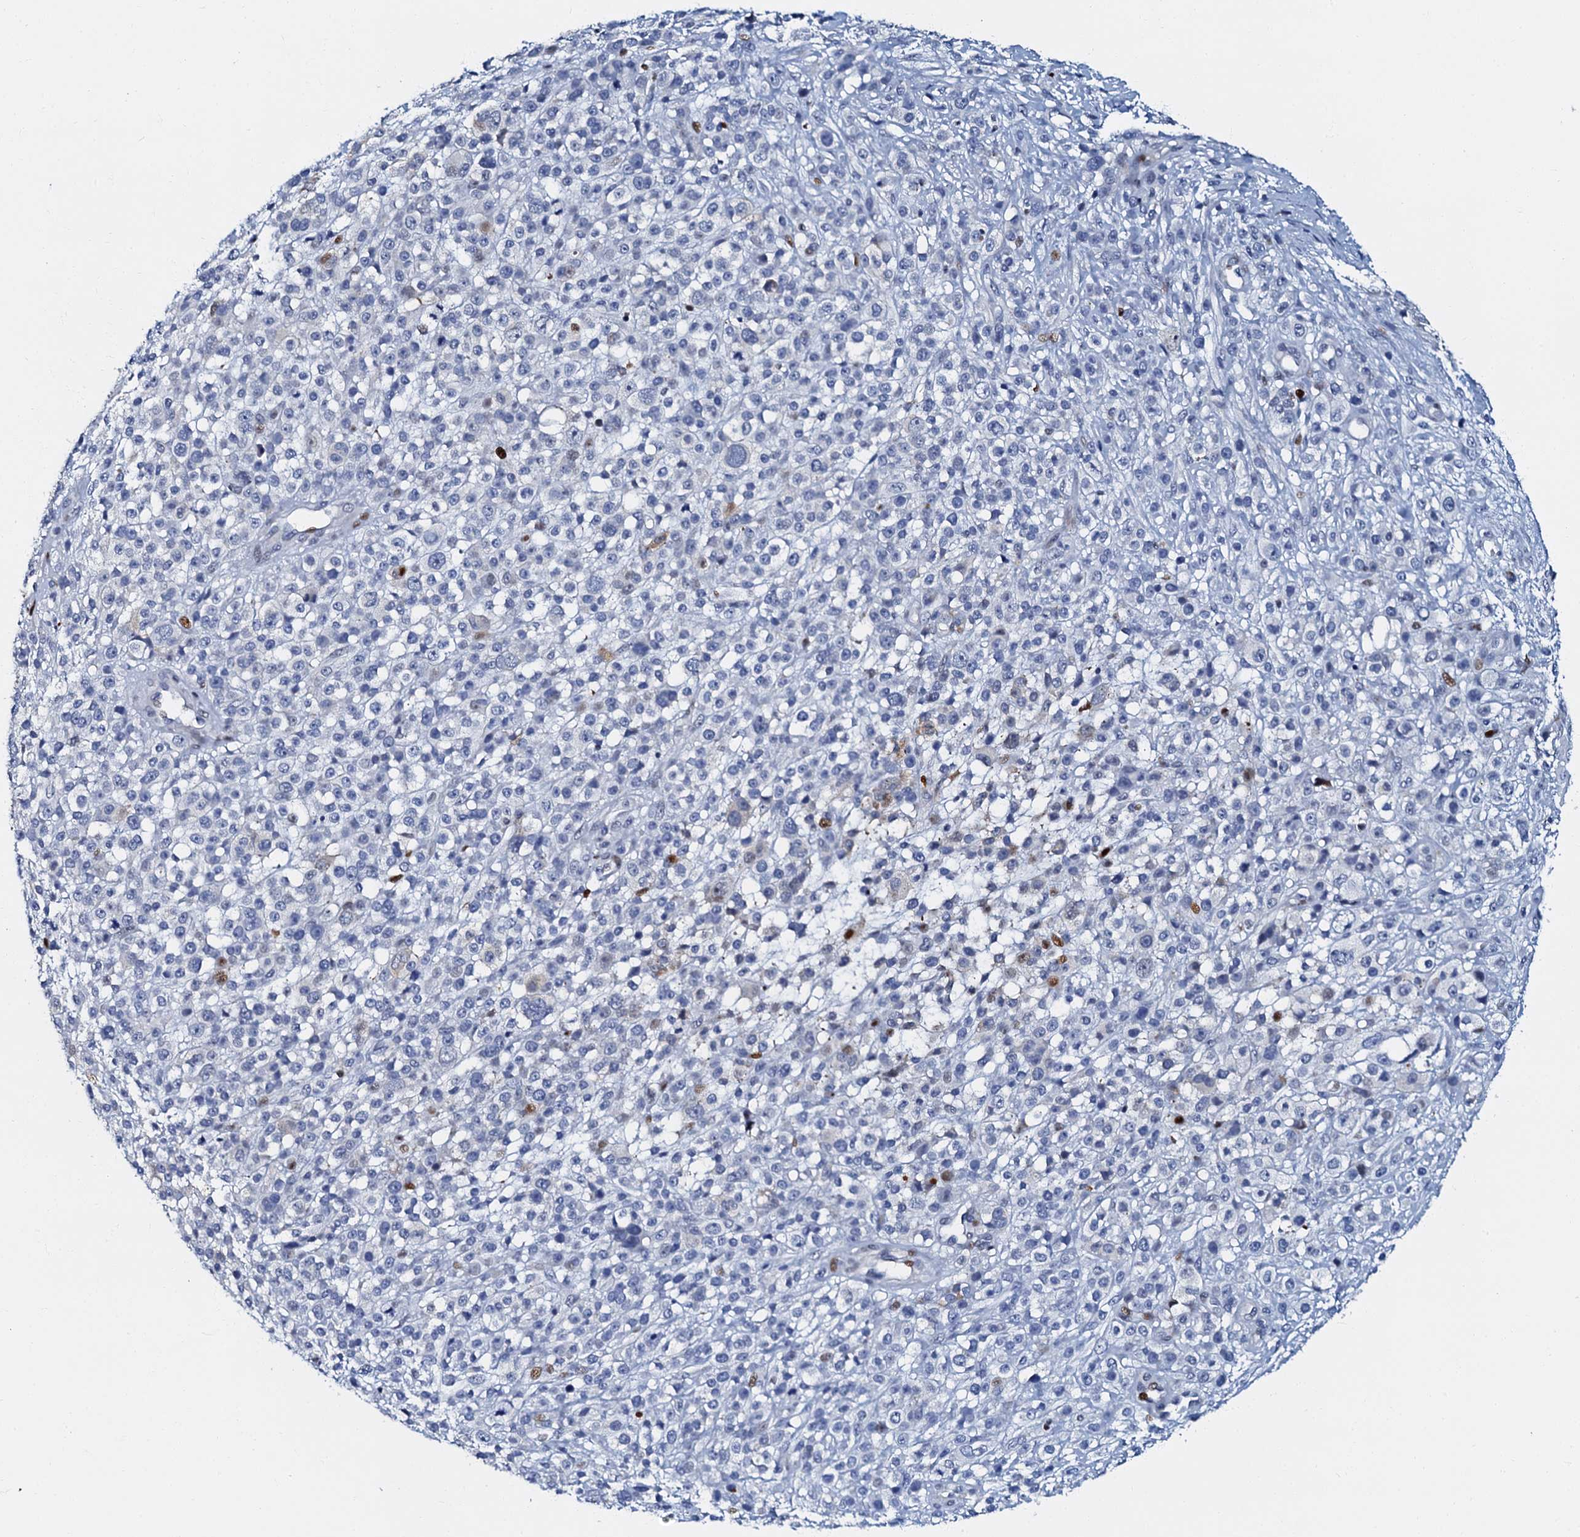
{"staining": {"intensity": "negative", "quantity": "none", "location": "none"}, "tissue": "melanoma", "cell_type": "Tumor cells", "image_type": "cancer", "snomed": [{"axis": "morphology", "description": "Malignant melanoma, NOS"}, {"axis": "topography", "description": "Skin"}], "caption": "The image demonstrates no significant staining in tumor cells of malignant melanoma. (DAB (3,3'-diaminobenzidine) immunohistochemistry visualized using brightfield microscopy, high magnification).", "gene": "MFSD5", "patient": {"sex": "female", "age": 55}}